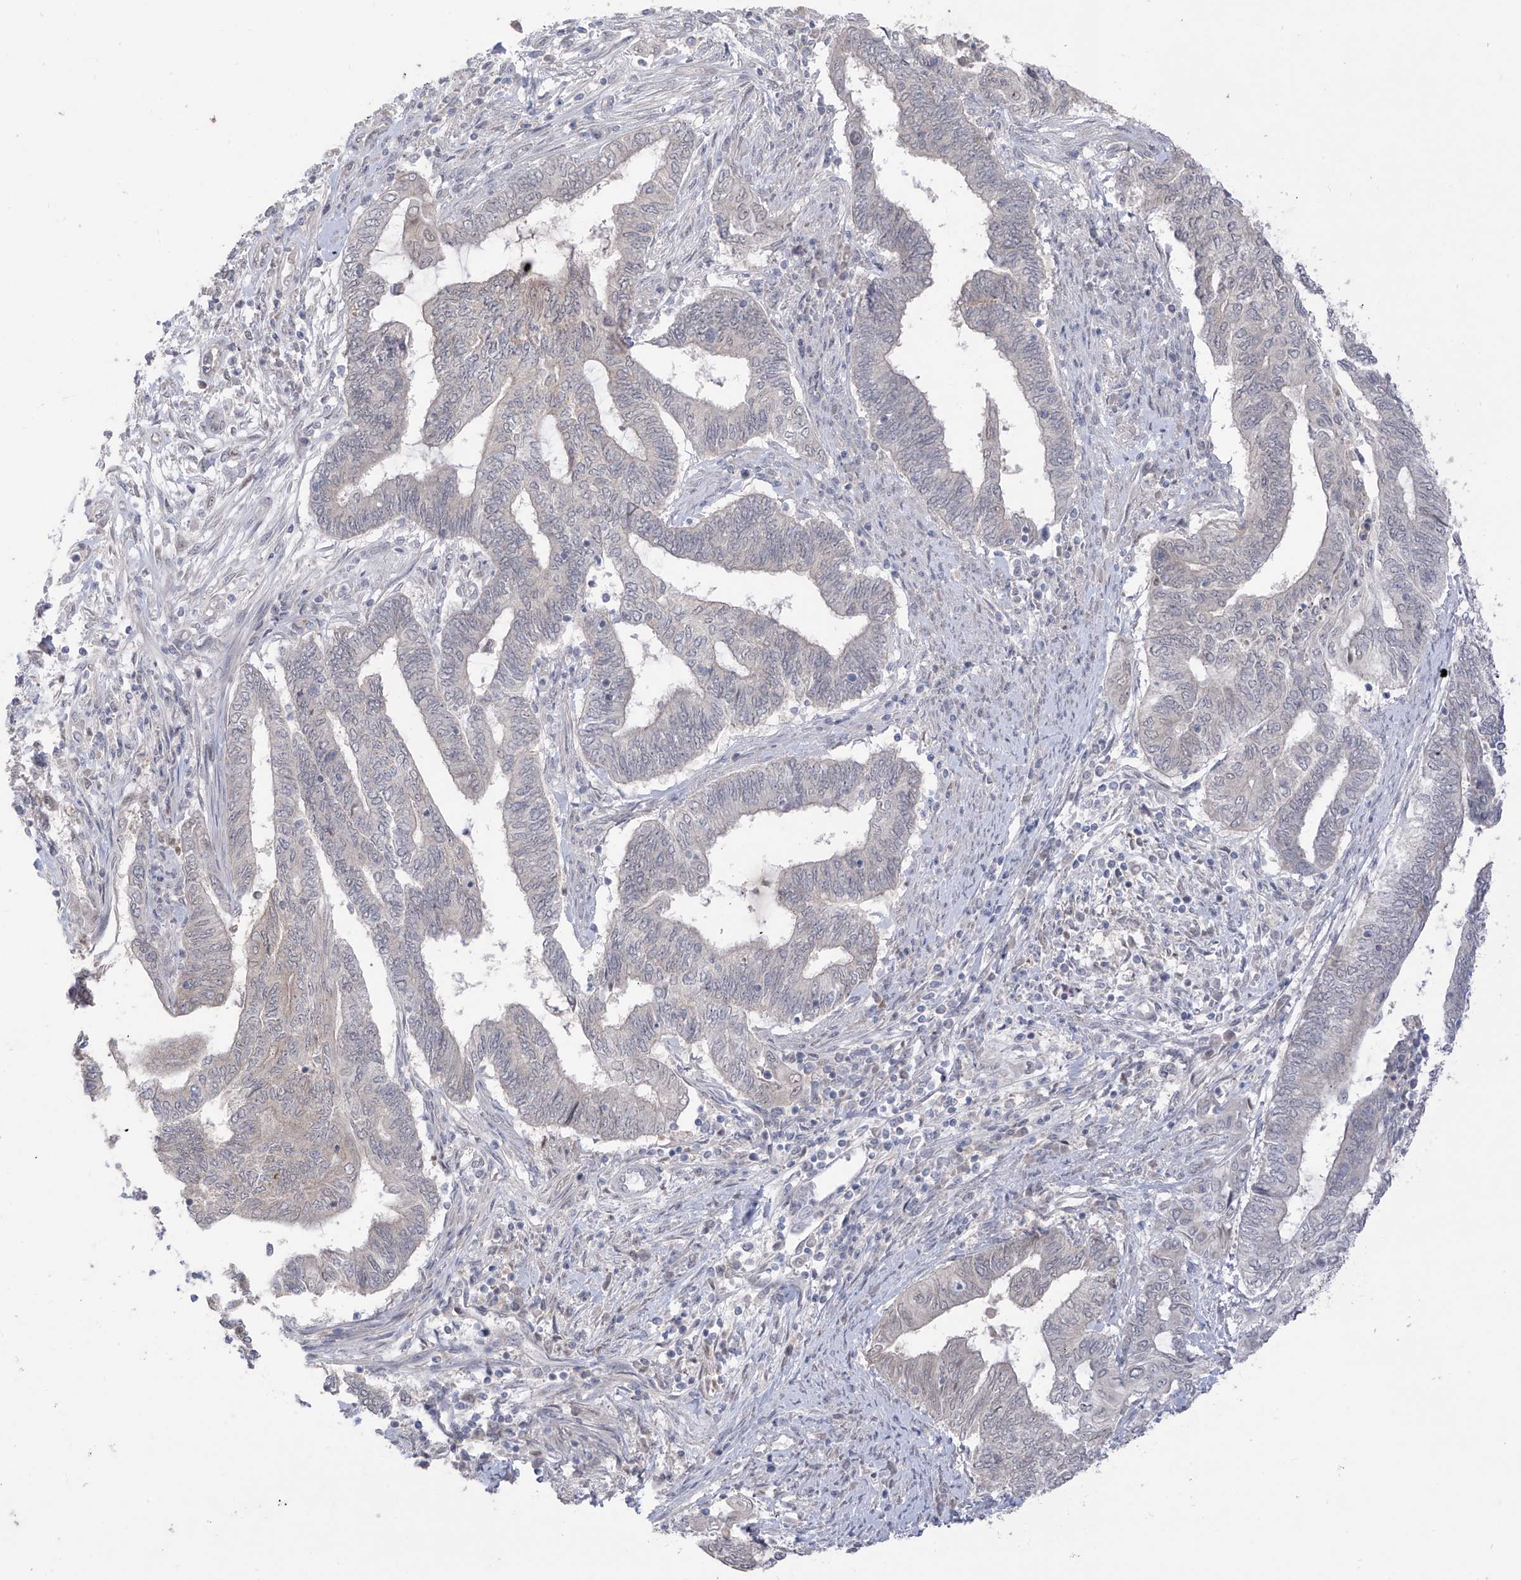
{"staining": {"intensity": "weak", "quantity": "<25%", "location": "cytoplasmic/membranous"}, "tissue": "endometrial cancer", "cell_type": "Tumor cells", "image_type": "cancer", "snomed": [{"axis": "morphology", "description": "Adenocarcinoma, NOS"}, {"axis": "topography", "description": "Uterus"}, {"axis": "topography", "description": "Endometrium"}], "caption": "An immunohistochemistry photomicrograph of adenocarcinoma (endometrial) is shown. There is no staining in tumor cells of adenocarcinoma (endometrial). (DAB IHC visualized using brightfield microscopy, high magnification).", "gene": "OGT", "patient": {"sex": "female", "age": 70}}